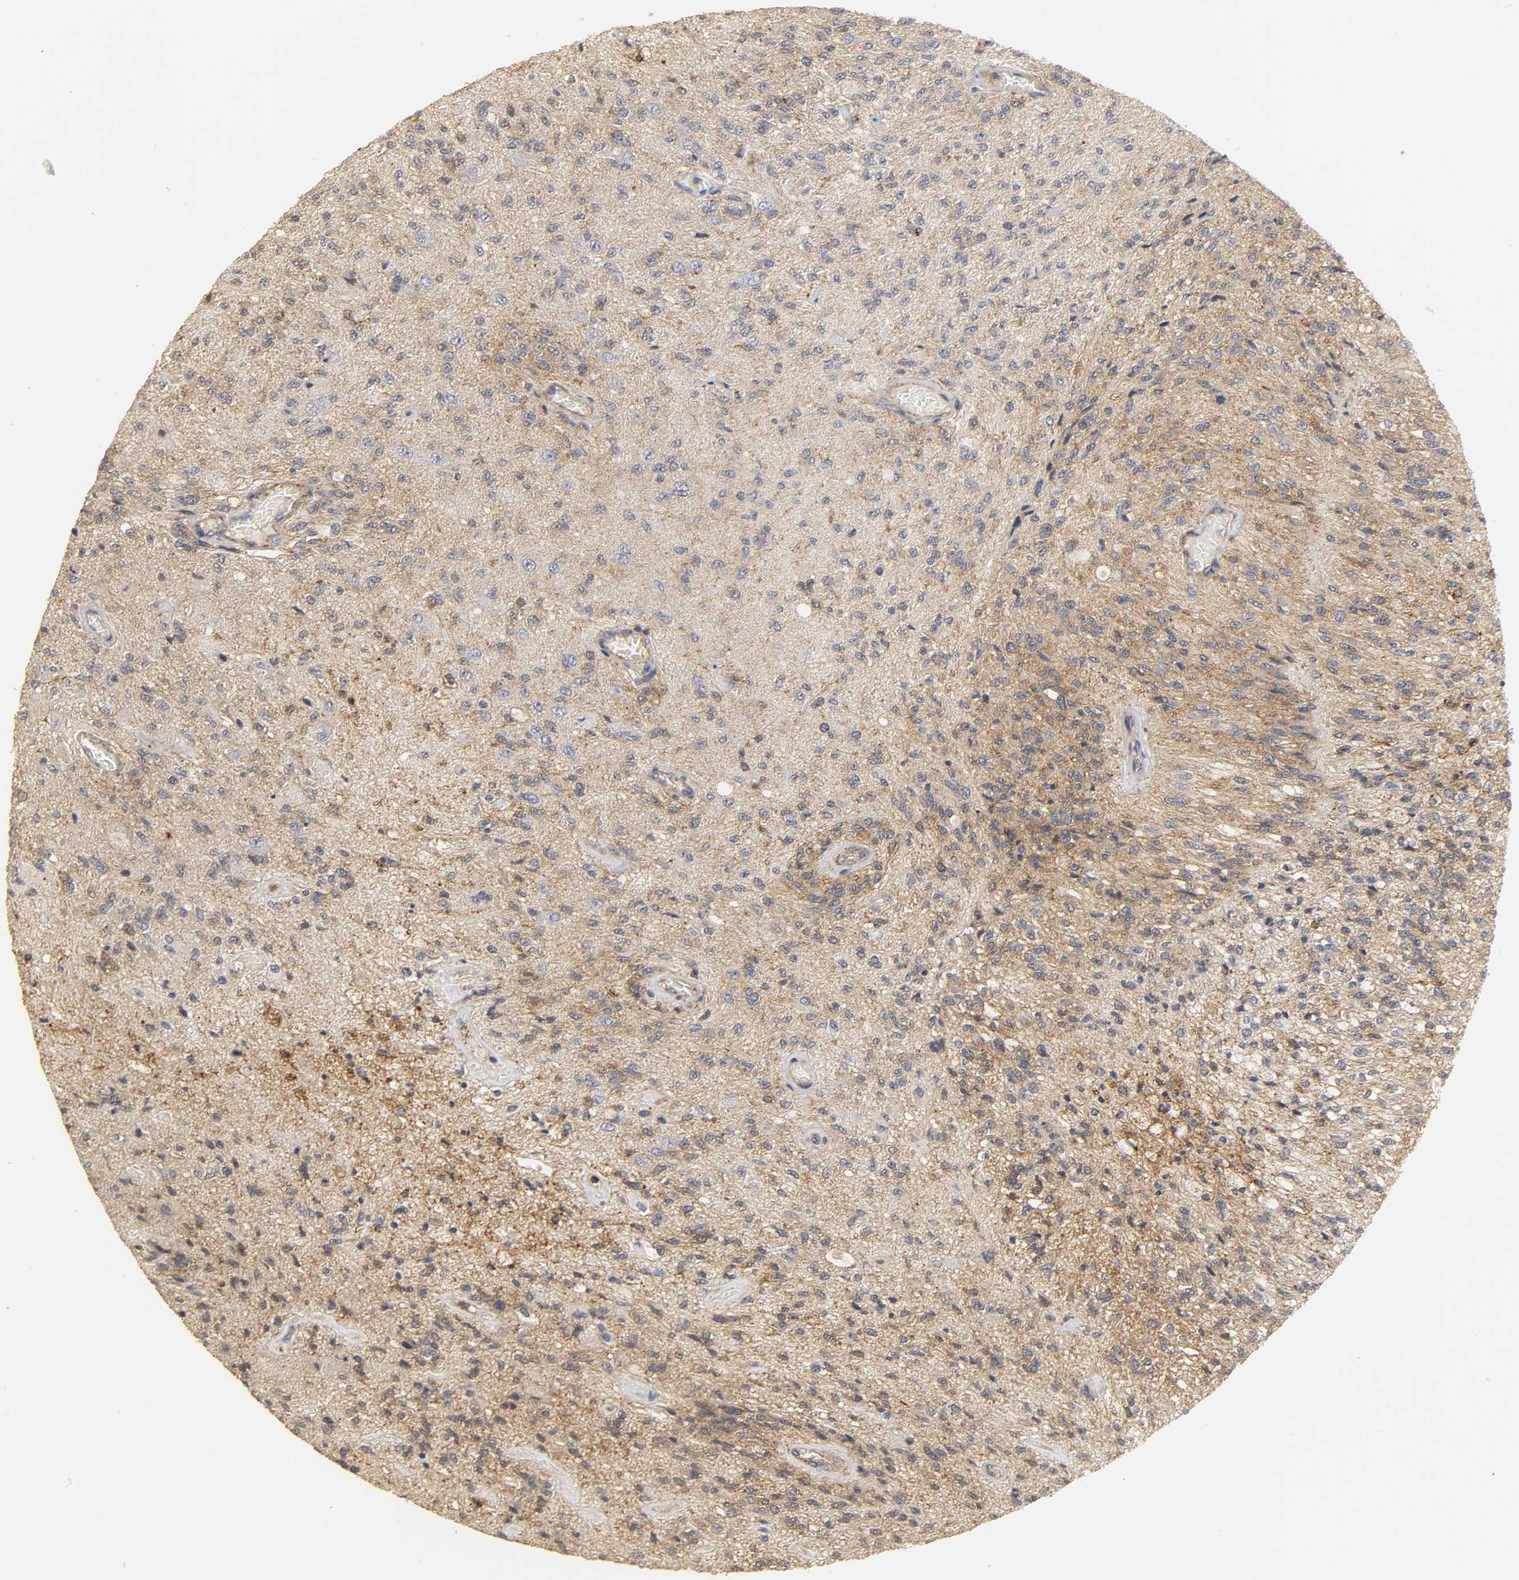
{"staining": {"intensity": "moderate", "quantity": ">75%", "location": "cytoplasmic/membranous"}, "tissue": "glioma", "cell_type": "Tumor cells", "image_type": "cancer", "snomed": [{"axis": "morphology", "description": "Normal tissue, NOS"}, {"axis": "morphology", "description": "Glioma, malignant, High grade"}, {"axis": "topography", "description": "Cerebral cortex"}], "caption": "This is a photomicrograph of immunohistochemistry (IHC) staining of high-grade glioma (malignant), which shows moderate staining in the cytoplasmic/membranous of tumor cells.", "gene": "SH3GLB1", "patient": {"sex": "male", "age": 77}}